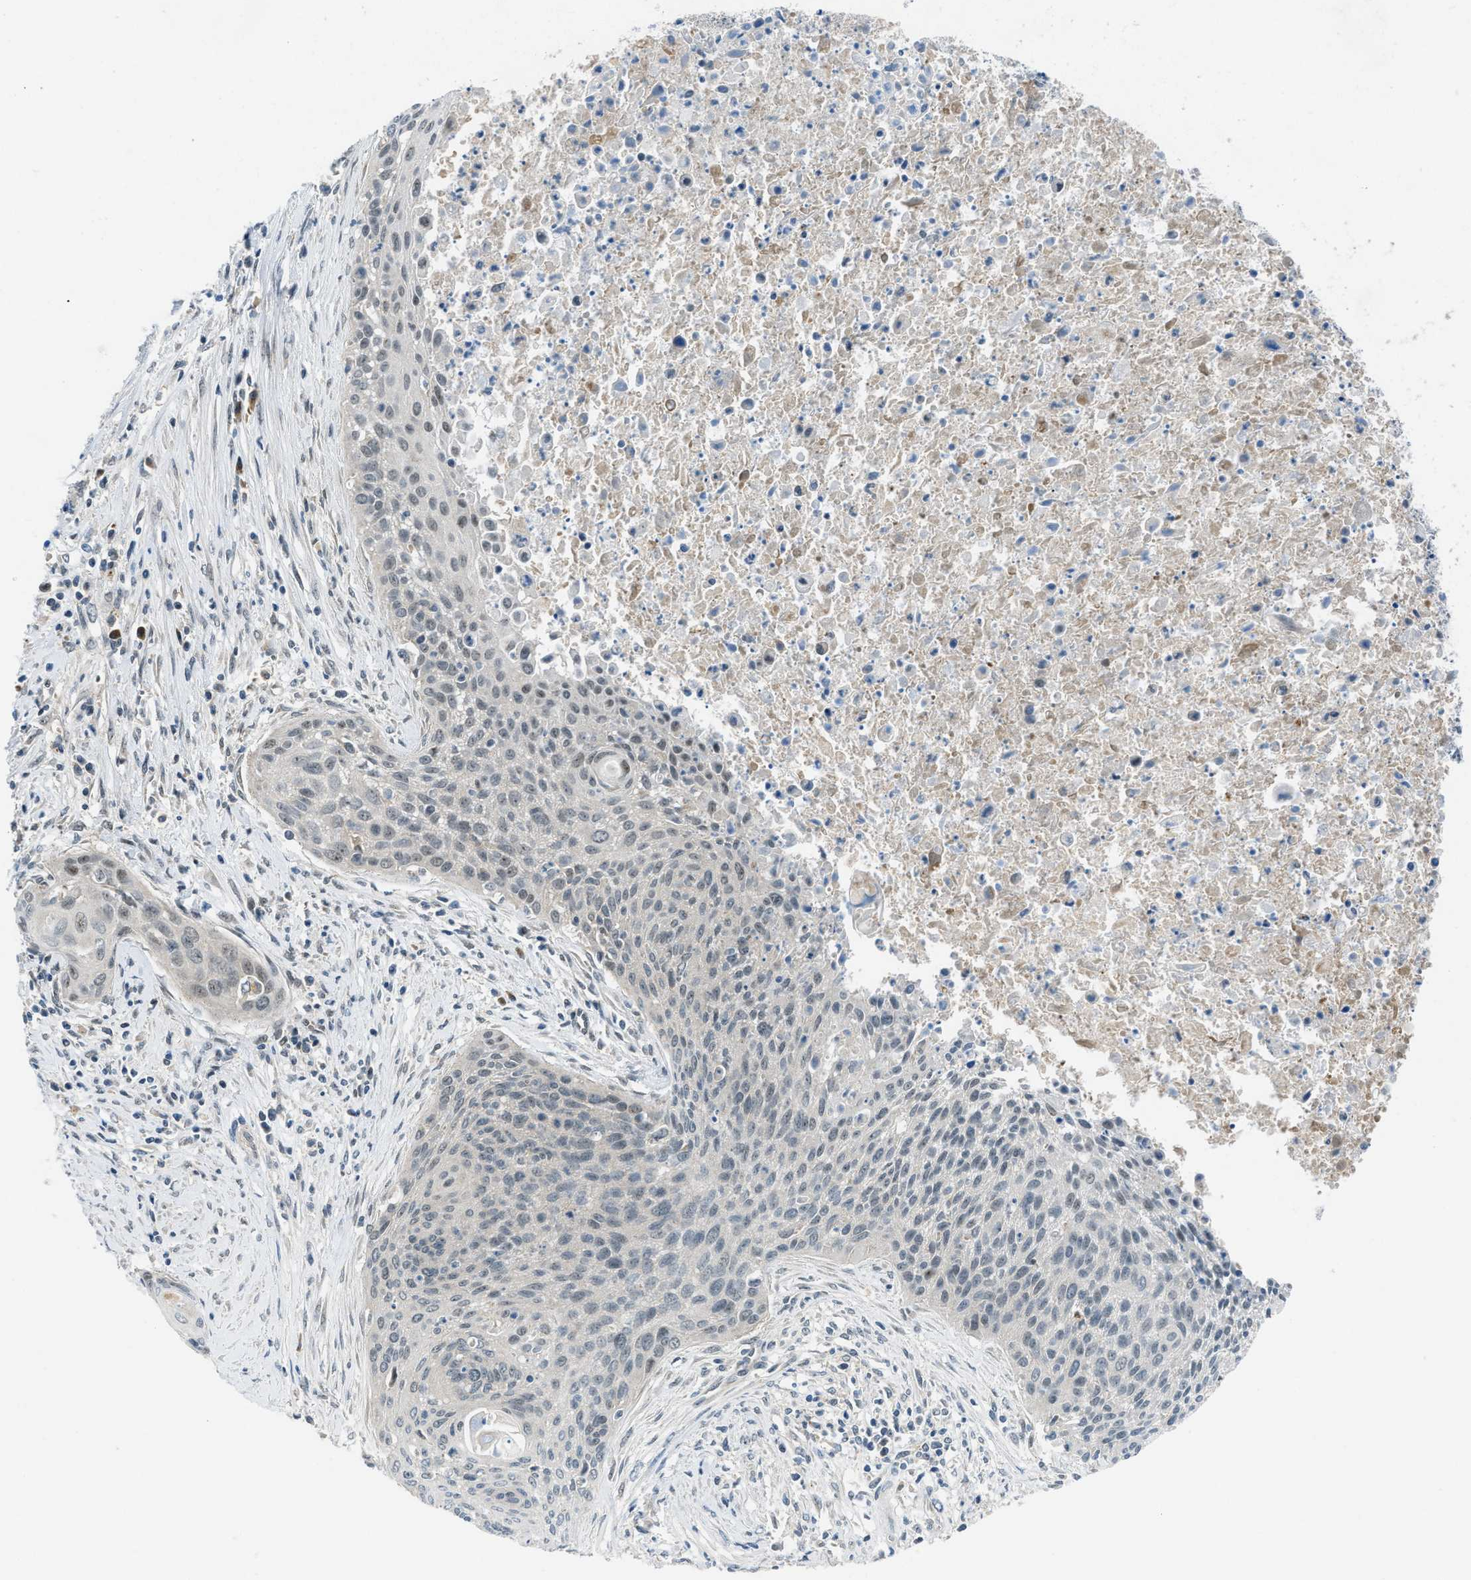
{"staining": {"intensity": "negative", "quantity": "none", "location": "none"}, "tissue": "cervical cancer", "cell_type": "Tumor cells", "image_type": "cancer", "snomed": [{"axis": "morphology", "description": "Squamous cell carcinoma, NOS"}, {"axis": "topography", "description": "Cervix"}], "caption": "Tumor cells are negative for protein expression in human cervical cancer.", "gene": "ZNF251", "patient": {"sex": "female", "age": 55}}